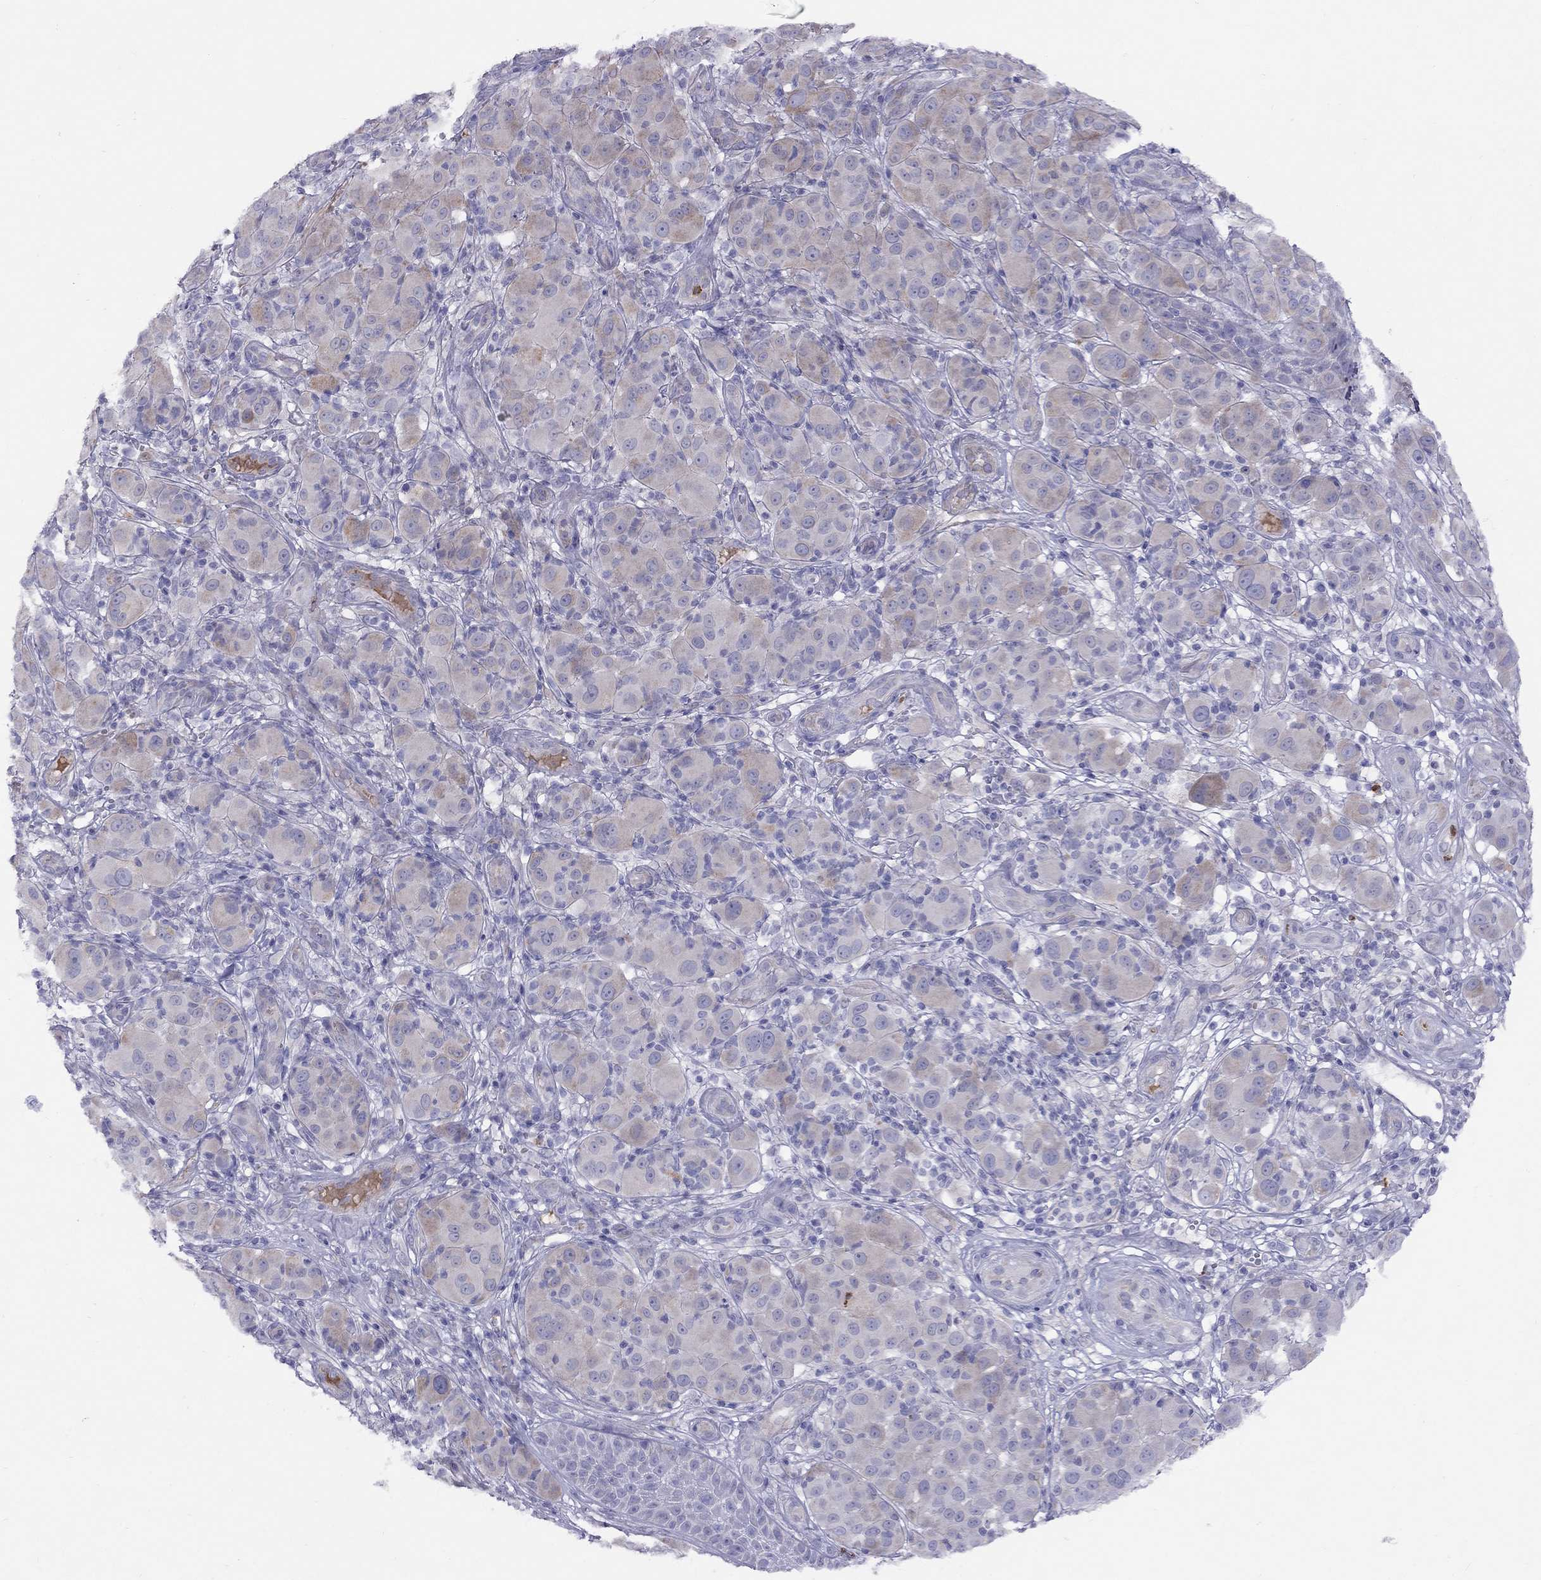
{"staining": {"intensity": "weak", "quantity": ">75%", "location": "cytoplasmic/membranous"}, "tissue": "melanoma", "cell_type": "Tumor cells", "image_type": "cancer", "snomed": [{"axis": "morphology", "description": "Malignant melanoma, NOS"}, {"axis": "topography", "description": "Skin"}], "caption": "Tumor cells display weak cytoplasmic/membranous expression in about >75% of cells in malignant melanoma.", "gene": "SPINT4", "patient": {"sex": "female", "age": 87}}